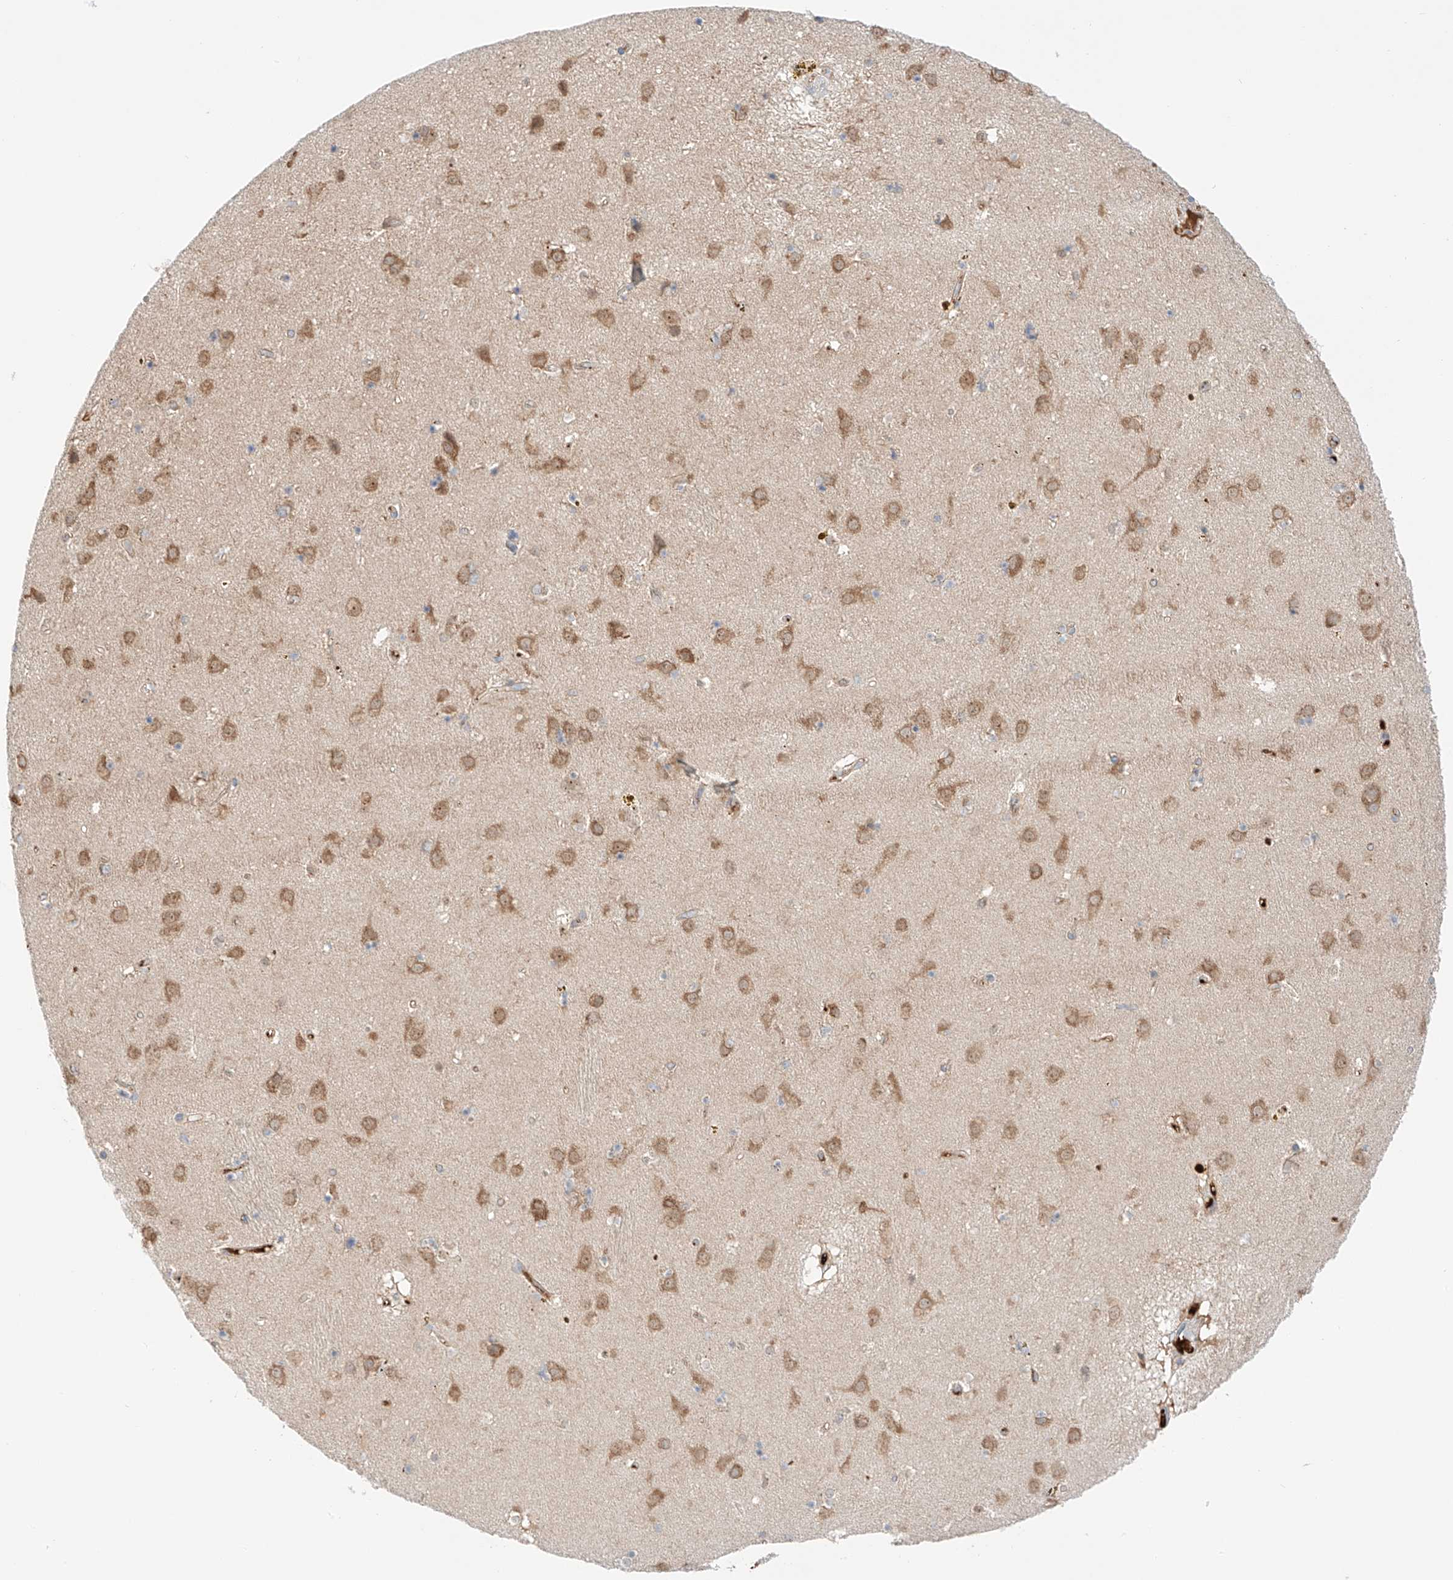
{"staining": {"intensity": "negative", "quantity": "none", "location": "none"}, "tissue": "caudate", "cell_type": "Glial cells", "image_type": "normal", "snomed": [{"axis": "morphology", "description": "Normal tissue, NOS"}, {"axis": "topography", "description": "Lateral ventricle wall"}], "caption": "The image reveals no staining of glial cells in benign caudate.", "gene": "PGGT1B", "patient": {"sex": "male", "age": 70}}